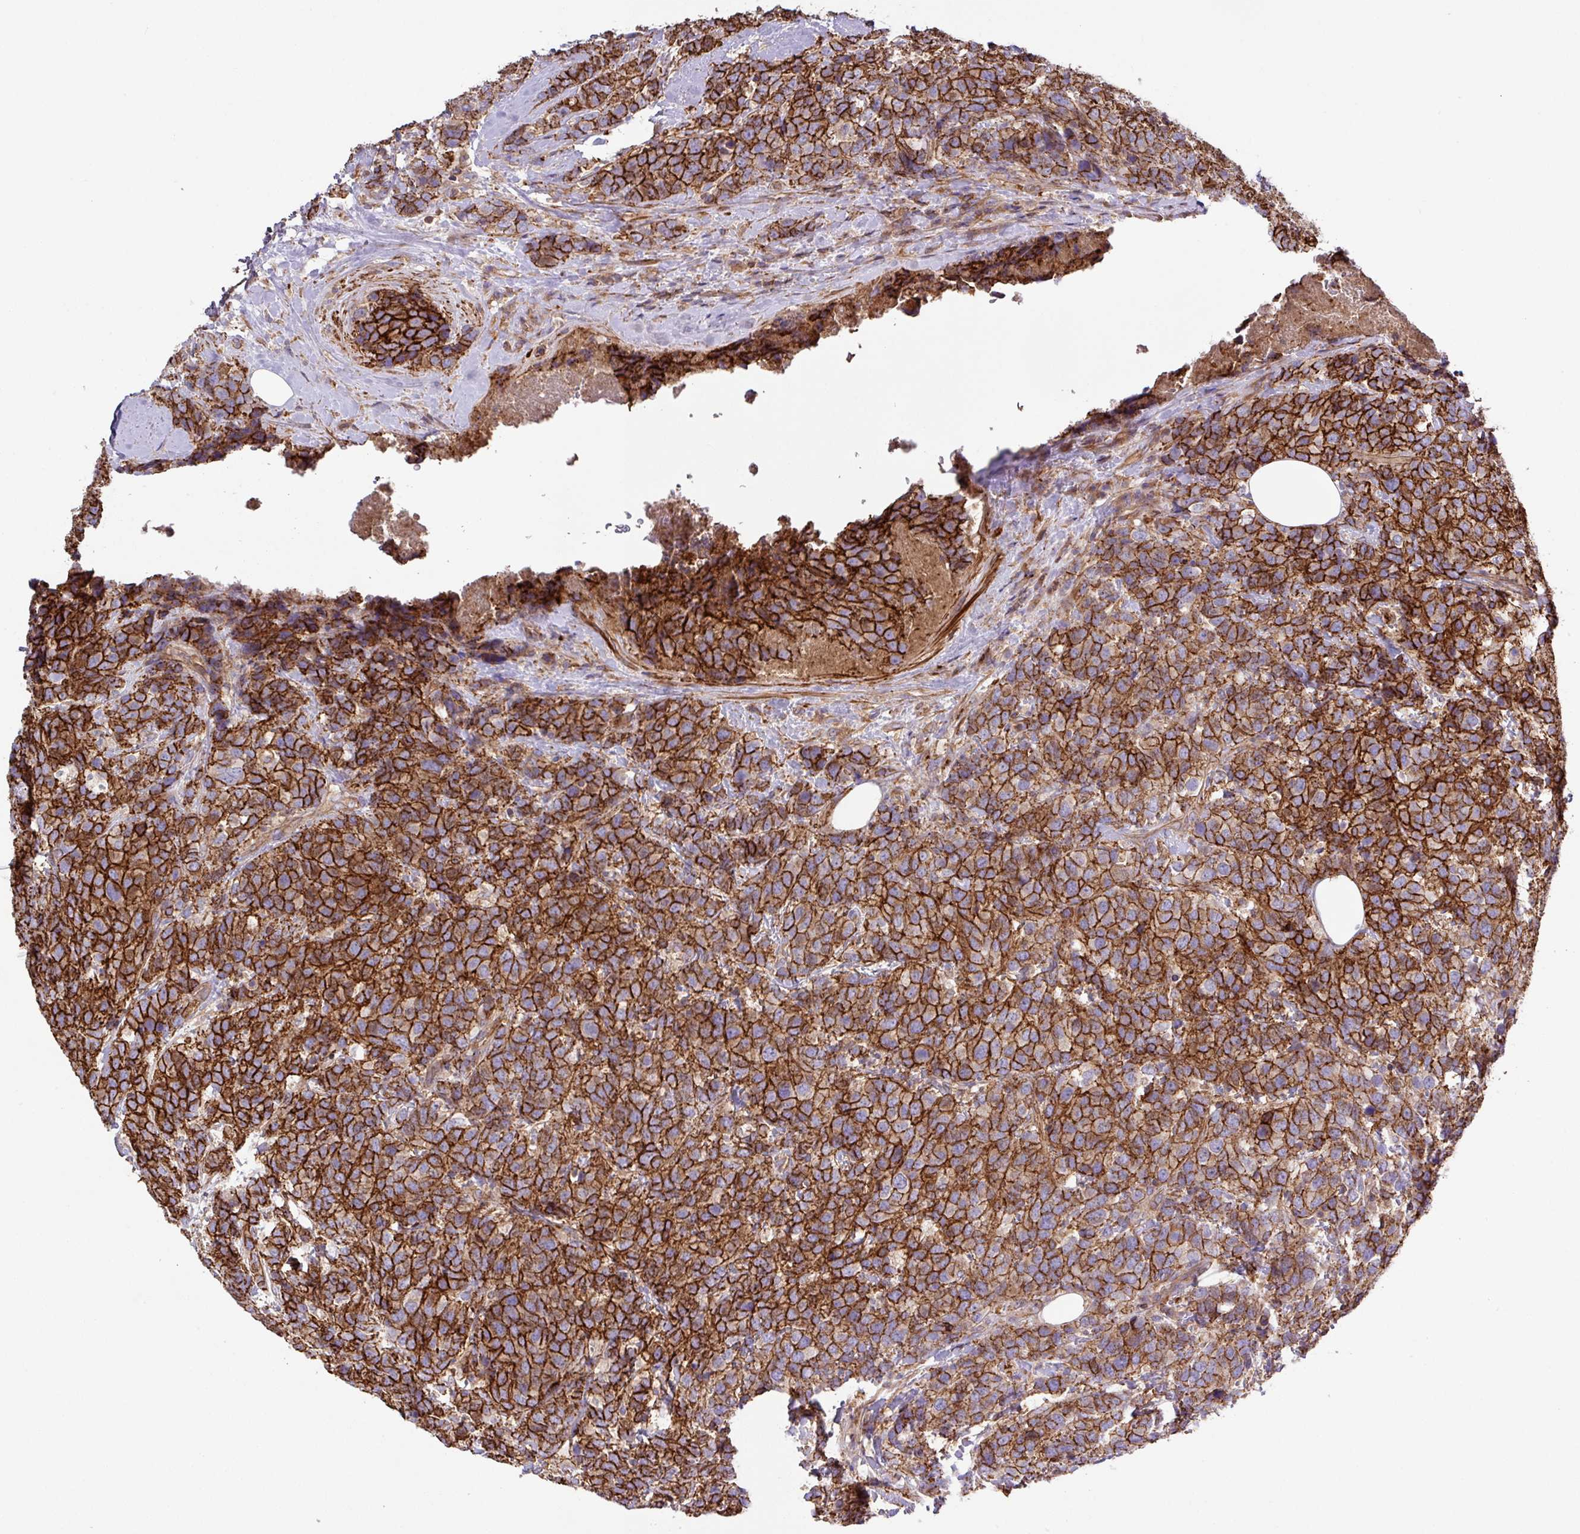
{"staining": {"intensity": "strong", "quantity": ">75%", "location": "cytoplasmic/membranous"}, "tissue": "breast cancer", "cell_type": "Tumor cells", "image_type": "cancer", "snomed": [{"axis": "morphology", "description": "Lobular carcinoma"}, {"axis": "topography", "description": "Breast"}], "caption": "A brown stain labels strong cytoplasmic/membranous expression of a protein in human lobular carcinoma (breast) tumor cells.", "gene": "RIC1", "patient": {"sex": "female", "age": 59}}